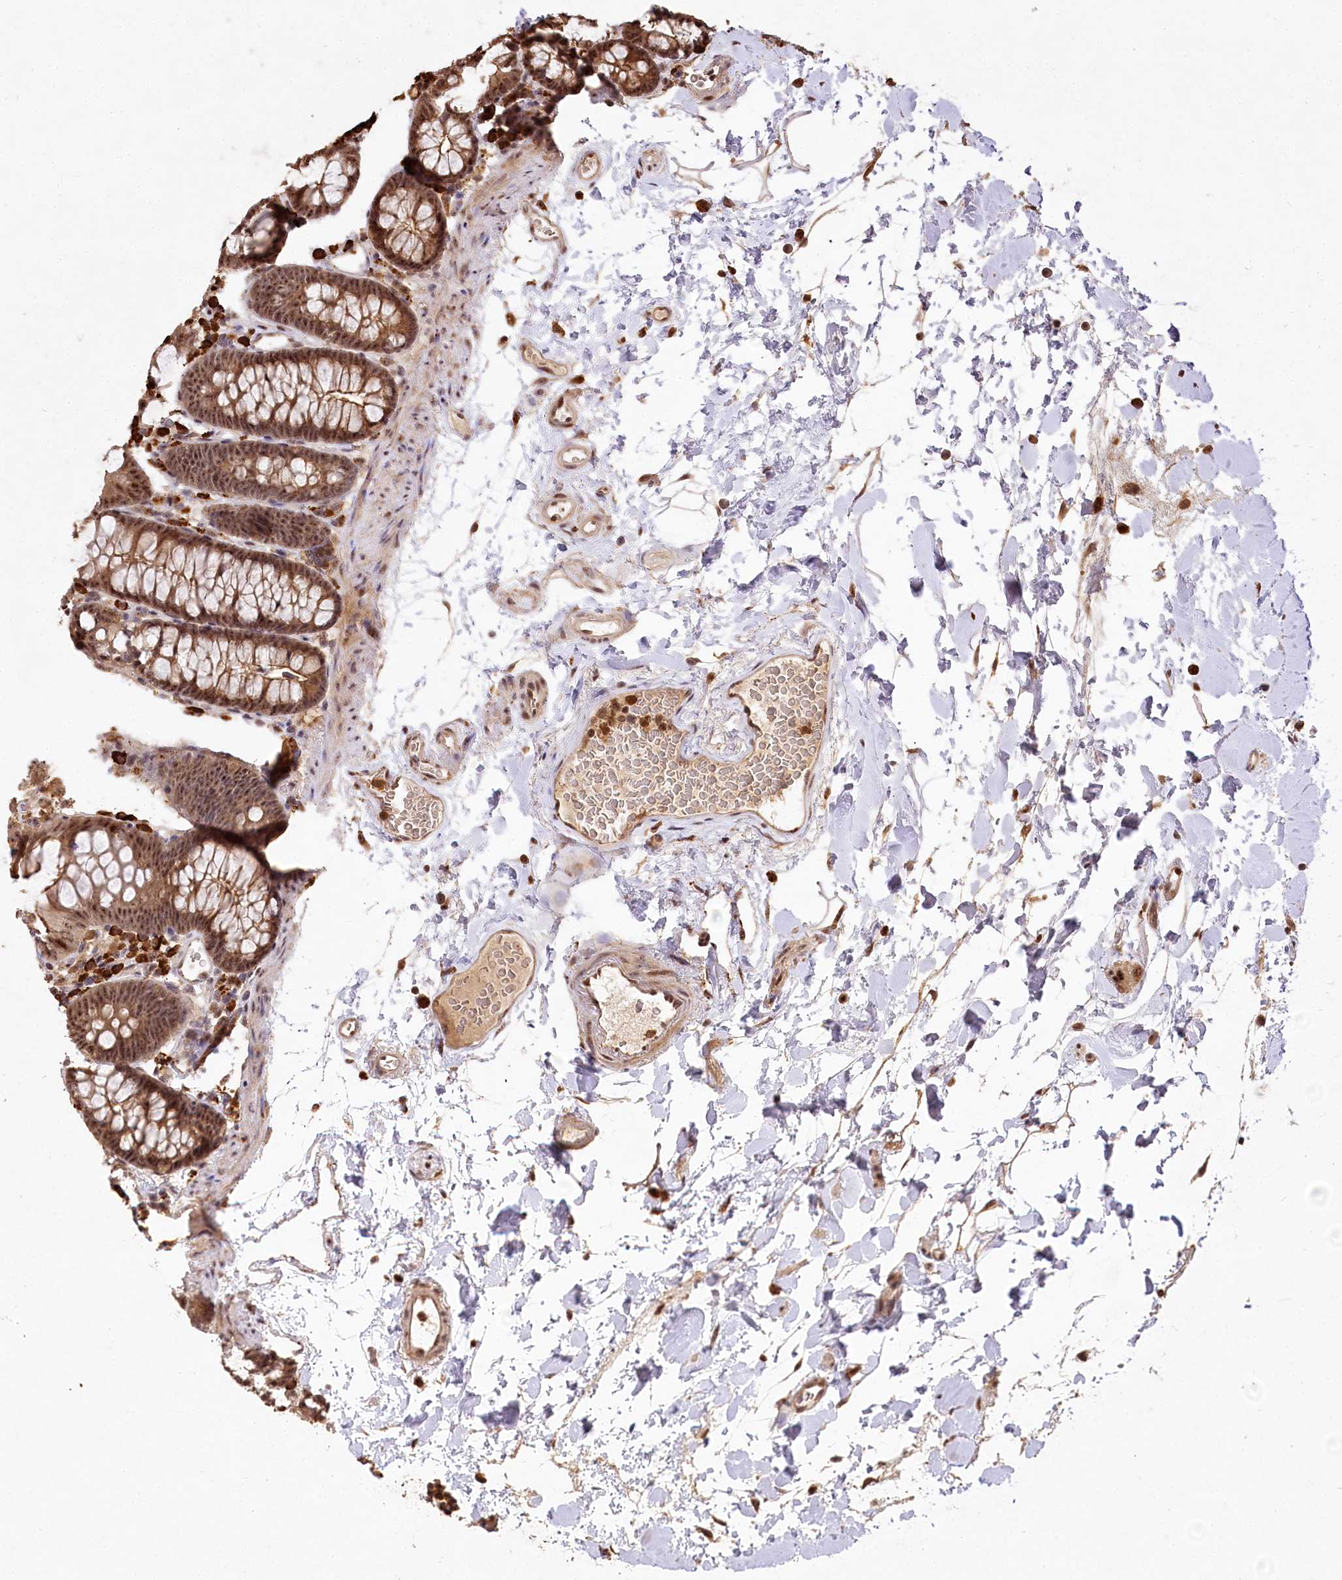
{"staining": {"intensity": "strong", "quantity": "25%-75%", "location": "cytoplasmic/membranous,nuclear"}, "tissue": "colon", "cell_type": "Endothelial cells", "image_type": "normal", "snomed": [{"axis": "morphology", "description": "Normal tissue, NOS"}, {"axis": "topography", "description": "Colon"}], "caption": "Endothelial cells display high levels of strong cytoplasmic/membranous,nuclear positivity in about 25%-75% of cells in unremarkable human colon. Using DAB (3,3'-diaminobenzidine) (brown) and hematoxylin (blue) stains, captured at high magnification using brightfield microscopy.", "gene": "PYROXD1", "patient": {"sex": "male", "age": 75}}